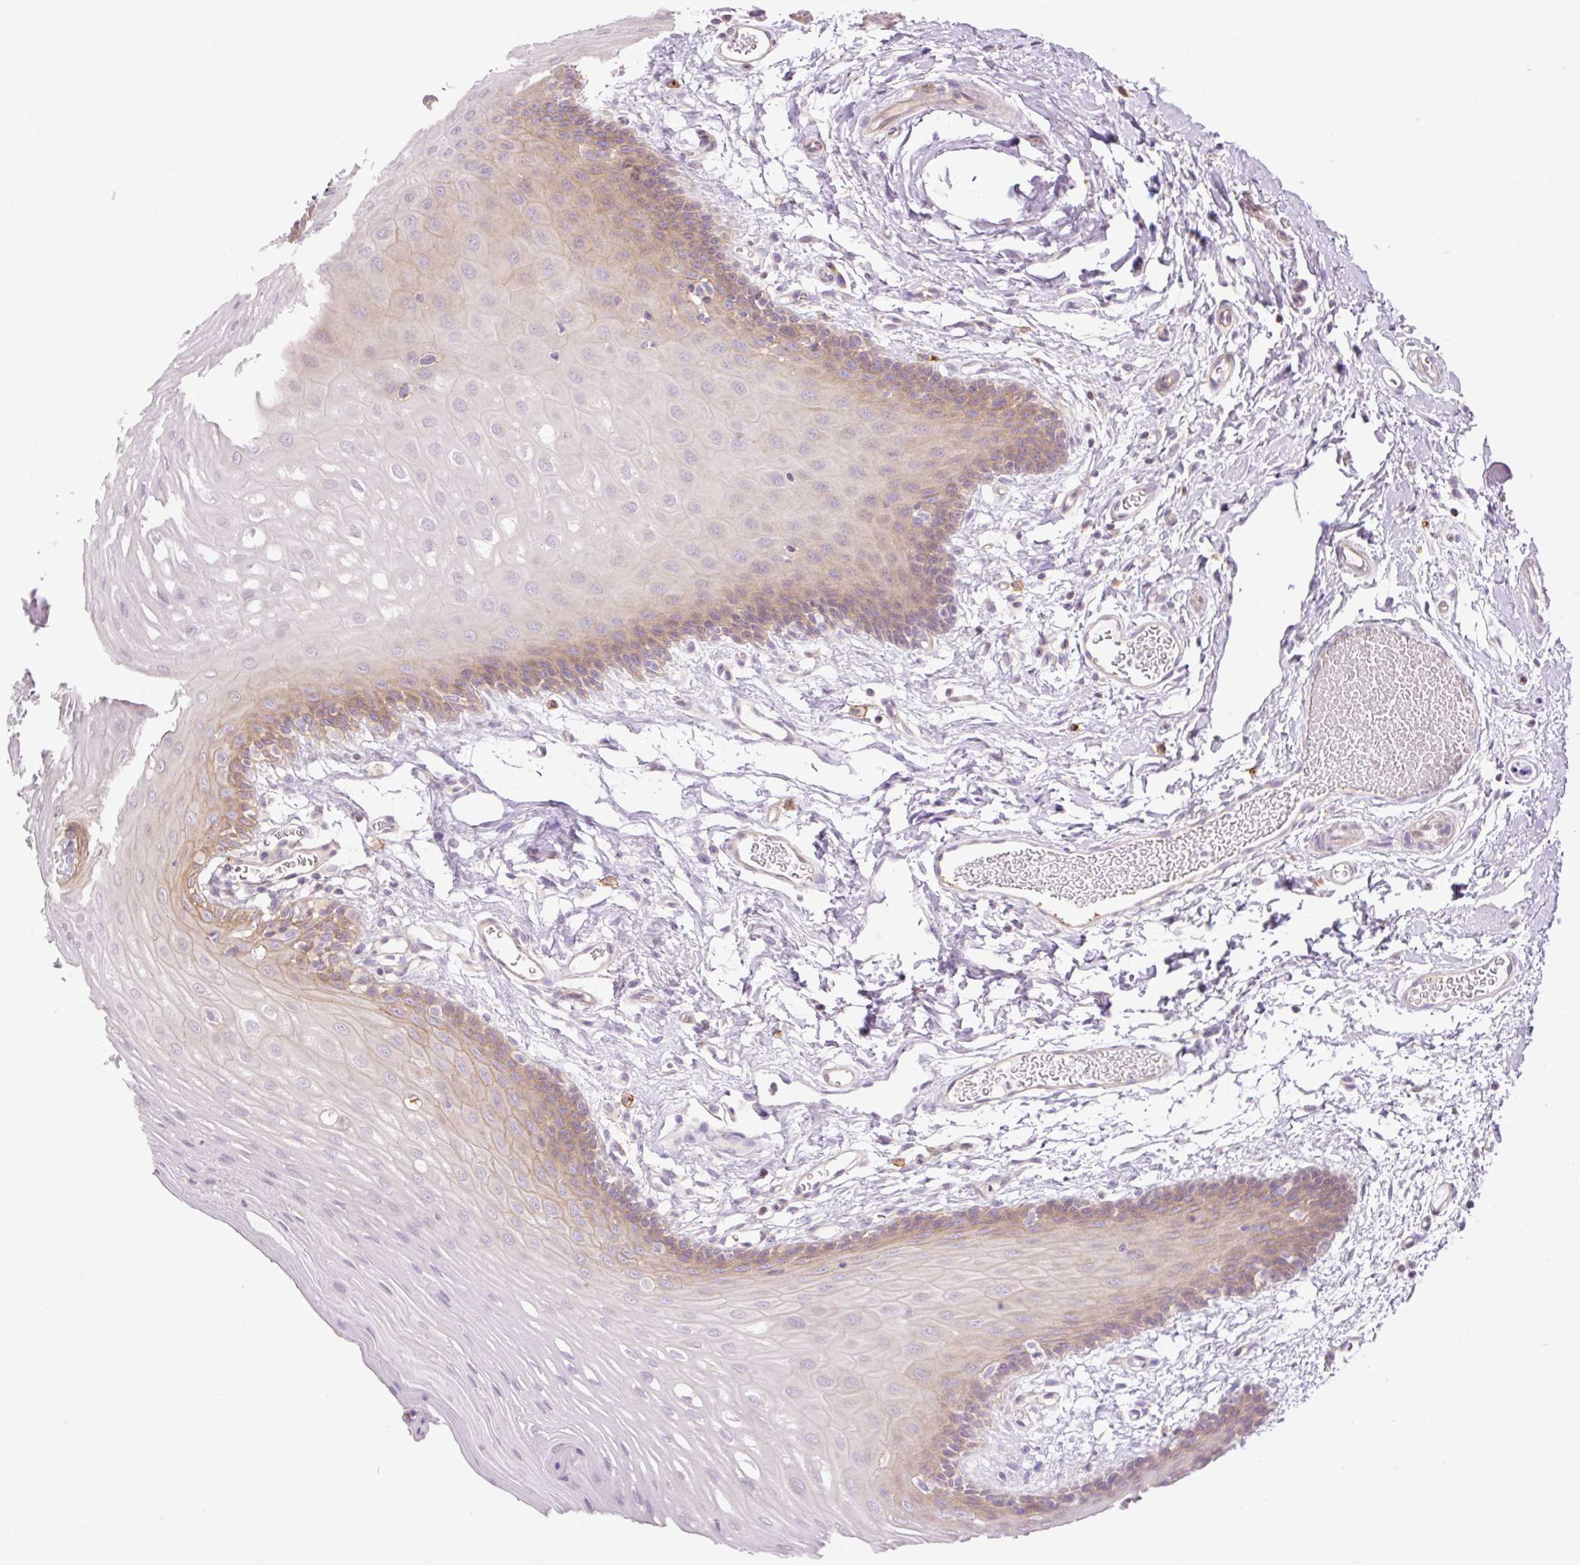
{"staining": {"intensity": "weak", "quantity": "<25%", "location": "cytoplasmic/membranous"}, "tissue": "oral mucosa", "cell_type": "Squamous epithelial cells", "image_type": "normal", "snomed": [{"axis": "morphology", "description": "Normal tissue, NOS"}, {"axis": "topography", "description": "Oral tissue"}, {"axis": "topography", "description": "Tounge, NOS"}], "caption": "A high-resolution micrograph shows IHC staining of normal oral mucosa, which reveals no significant staining in squamous epithelial cells.", "gene": "GRID2", "patient": {"sex": "female", "age": 60}}